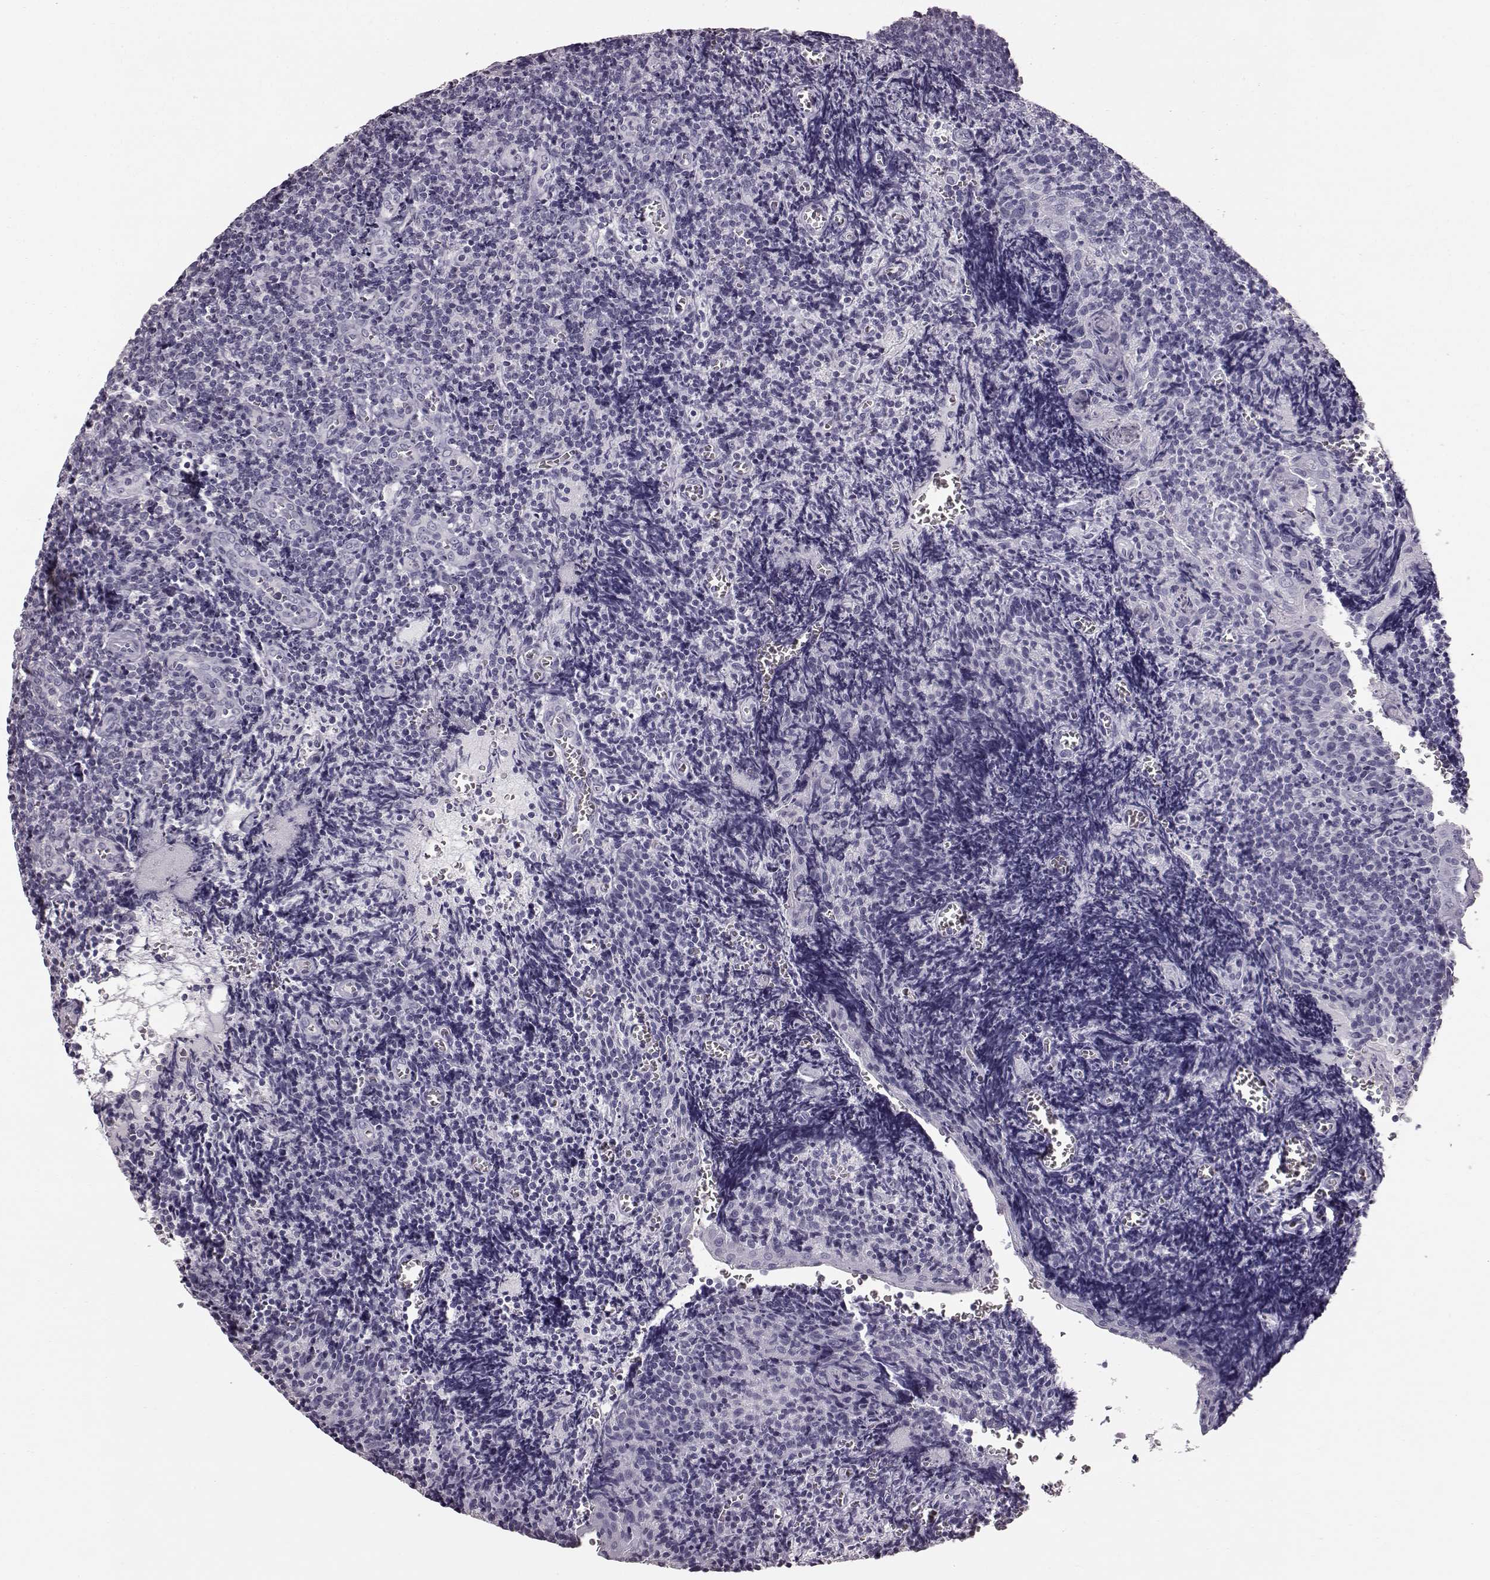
{"staining": {"intensity": "negative", "quantity": "none", "location": "none"}, "tissue": "tonsil", "cell_type": "Germinal center cells", "image_type": "normal", "snomed": [{"axis": "morphology", "description": "Normal tissue, NOS"}, {"axis": "morphology", "description": "Inflammation, NOS"}, {"axis": "topography", "description": "Tonsil"}], "caption": "Immunohistochemical staining of normal human tonsil exhibits no significant staining in germinal center cells.", "gene": "TCHHL1", "patient": {"sex": "female", "age": 31}}